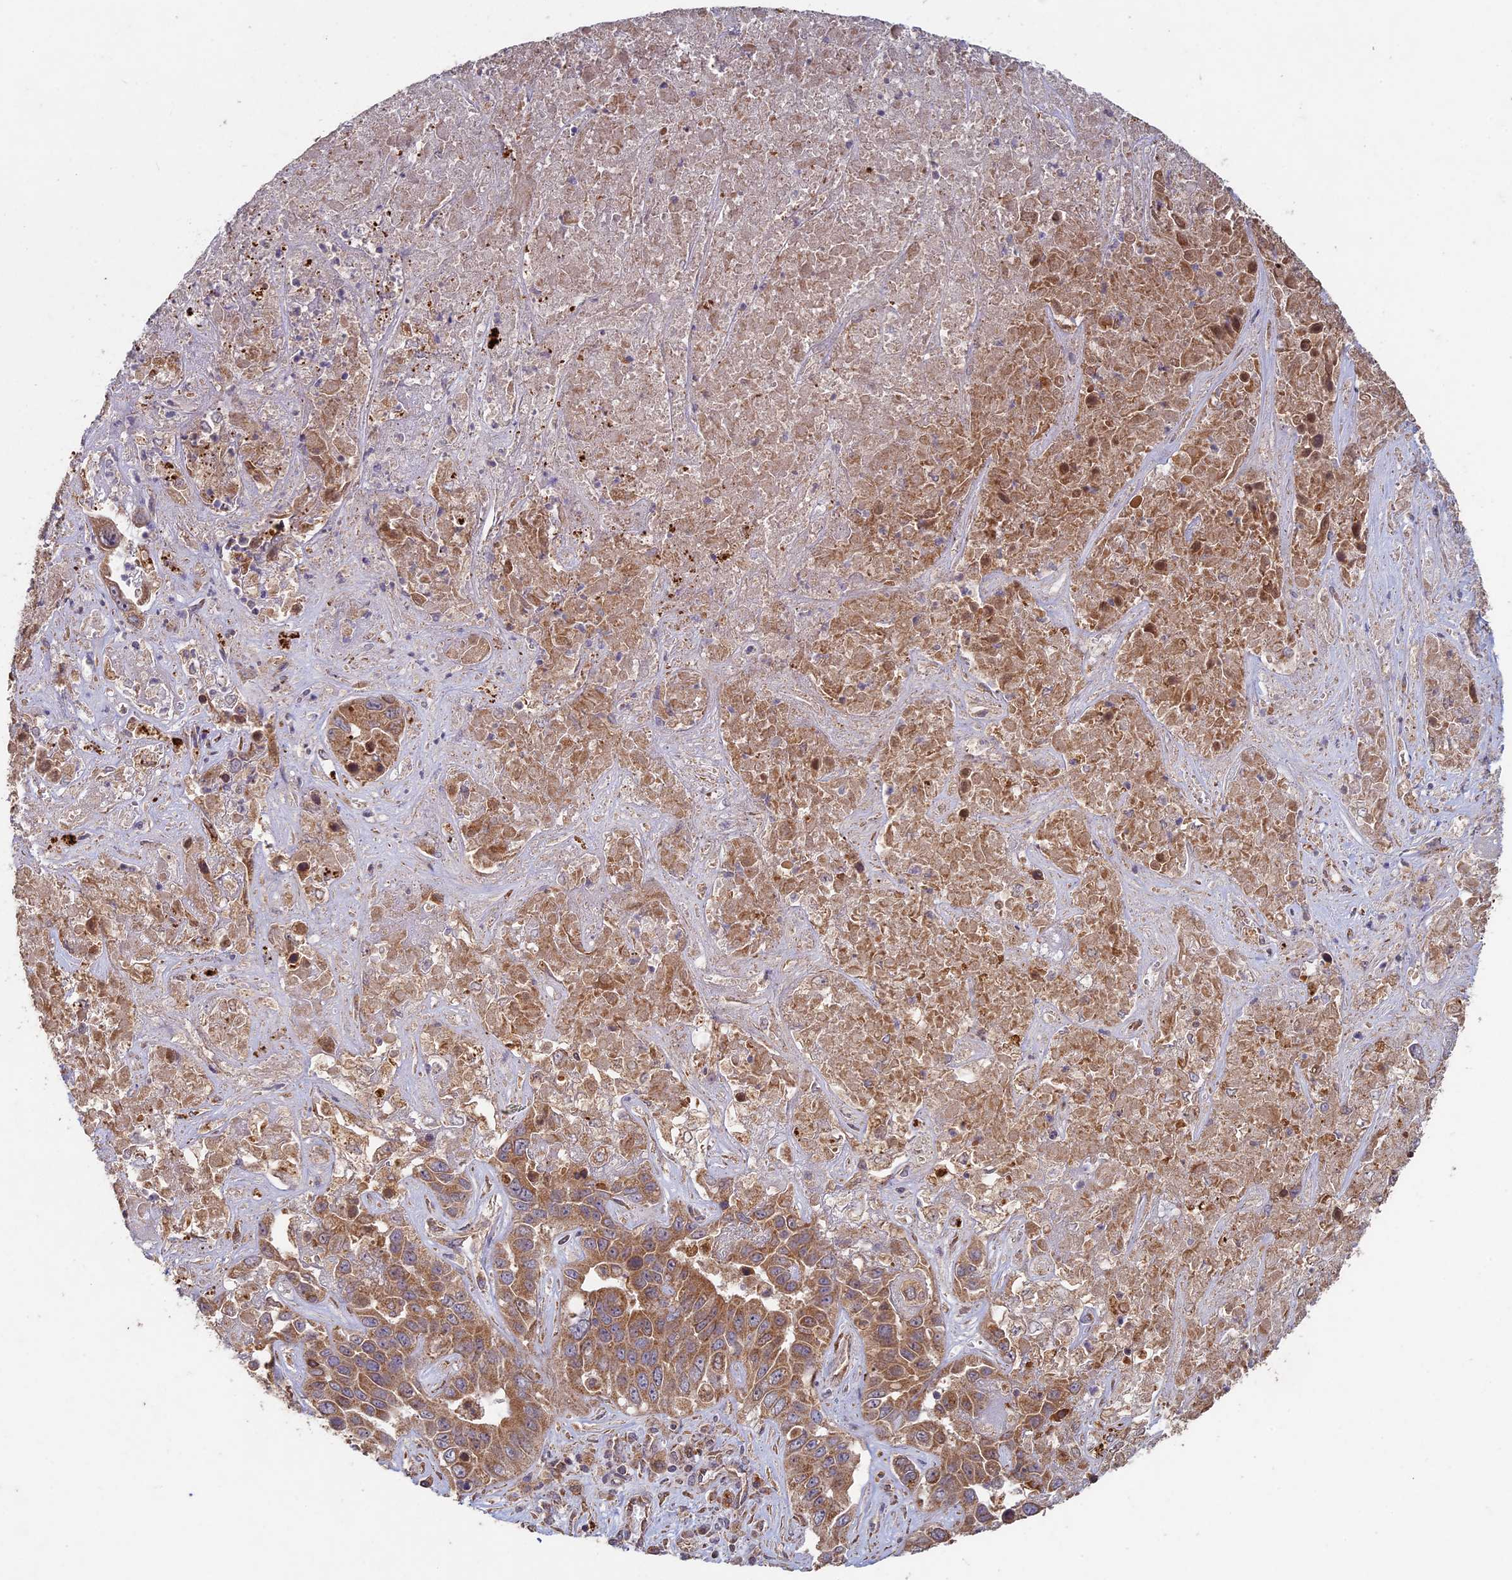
{"staining": {"intensity": "moderate", "quantity": ">75%", "location": "cytoplasmic/membranous"}, "tissue": "liver cancer", "cell_type": "Tumor cells", "image_type": "cancer", "snomed": [{"axis": "morphology", "description": "Cholangiocarcinoma"}, {"axis": "topography", "description": "Liver"}], "caption": "DAB immunohistochemical staining of human liver cancer shows moderate cytoplasmic/membranous protein staining in approximately >75% of tumor cells.", "gene": "RCCD1", "patient": {"sex": "female", "age": 52}}